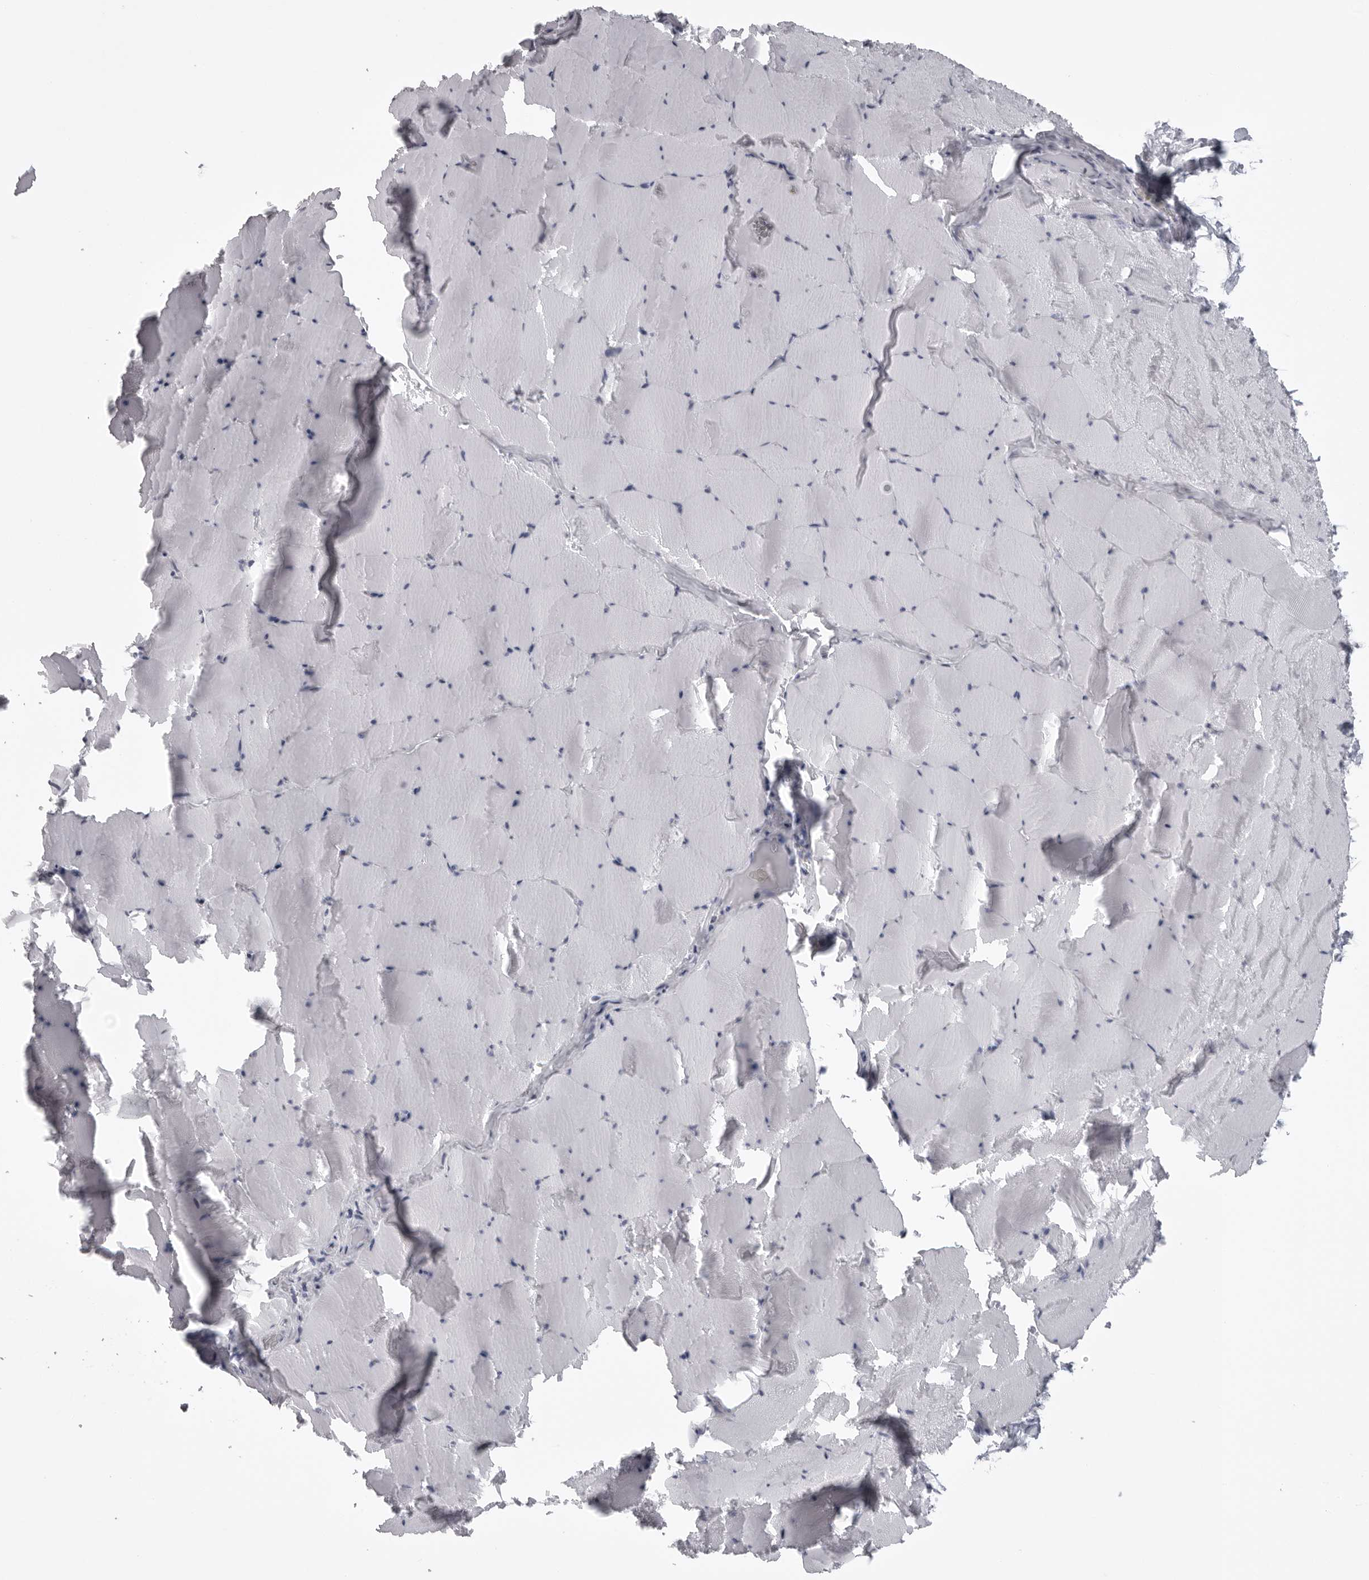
{"staining": {"intensity": "negative", "quantity": "none", "location": "none"}, "tissue": "skeletal muscle", "cell_type": "Myocytes", "image_type": "normal", "snomed": [{"axis": "morphology", "description": "Normal tissue, NOS"}, {"axis": "topography", "description": "Skeletal muscle"}], "caption": "The image exhibits no staining of myocytes in benign skeletal muscle.", "gene": "UROD", "patient": {"sex": "male", "age": 62}}